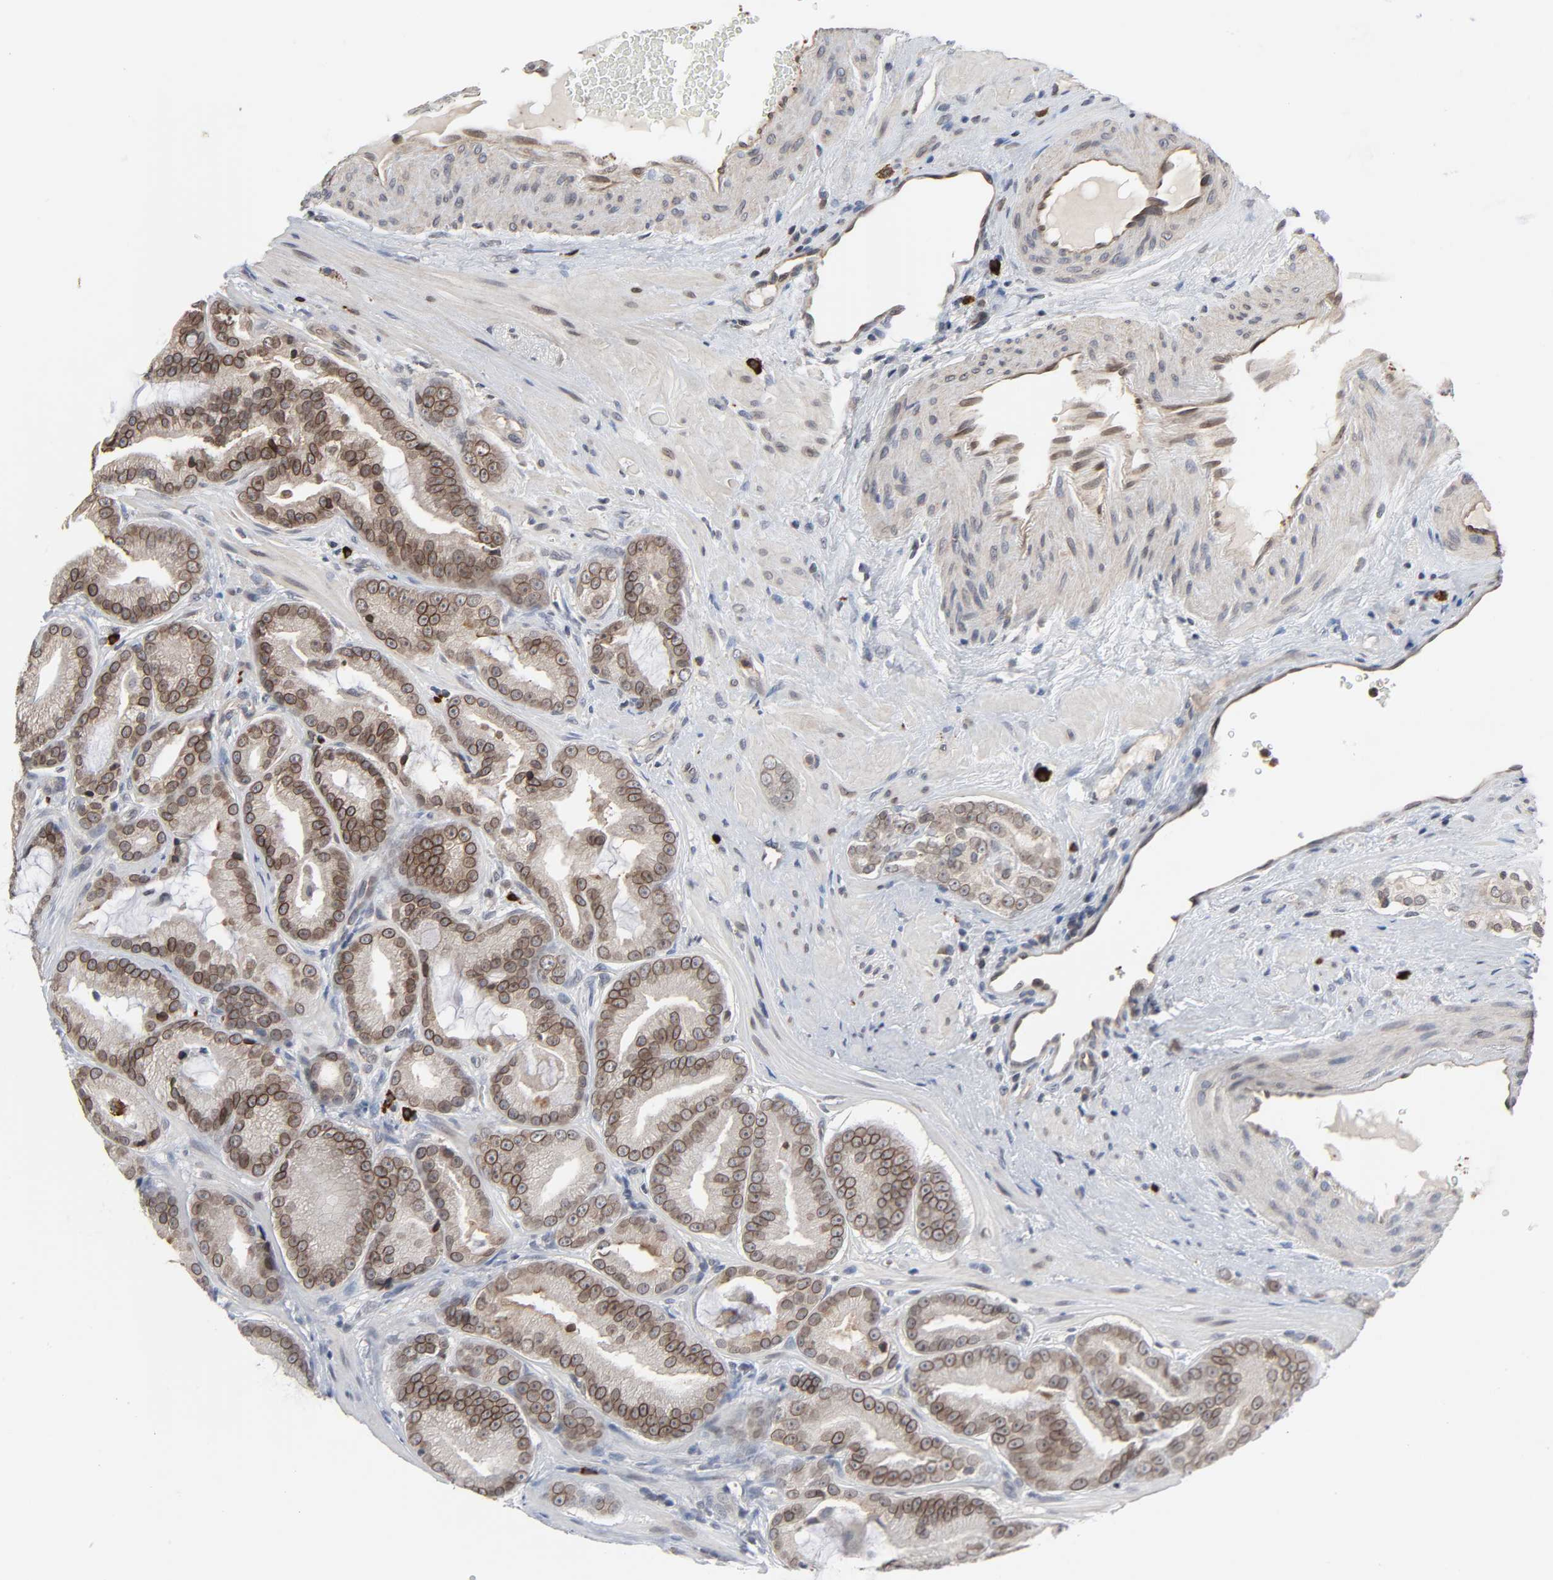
{"staining": {"intensity": "moderate", "quantity": ">75%", "location": "cytoplasmic/membranous,nuclear"}, "tissue": "prostate cancer", "cell_type": "Tumor cells", "image_type": "cancer", "snomed": [{"axis": "morphology", "description": "Adenocarcinoma, Low grade"}, {"axis": "topography", "description": "Prostate"}], "caption": "Adenocarcinoma (low-grade) (prostate) stained with DAB (3,3'-diaminobenzidine) immunohistochemistry (IHC) reveals medium levels of moderate cytoplasmic/membranous and nuclear staining in about >75% of tumor cells. (DAB = brown stain, brightfield microscopy at high magnification).", "gene": "CCDC175", "patient": {"sex": "male", "age": 58}}